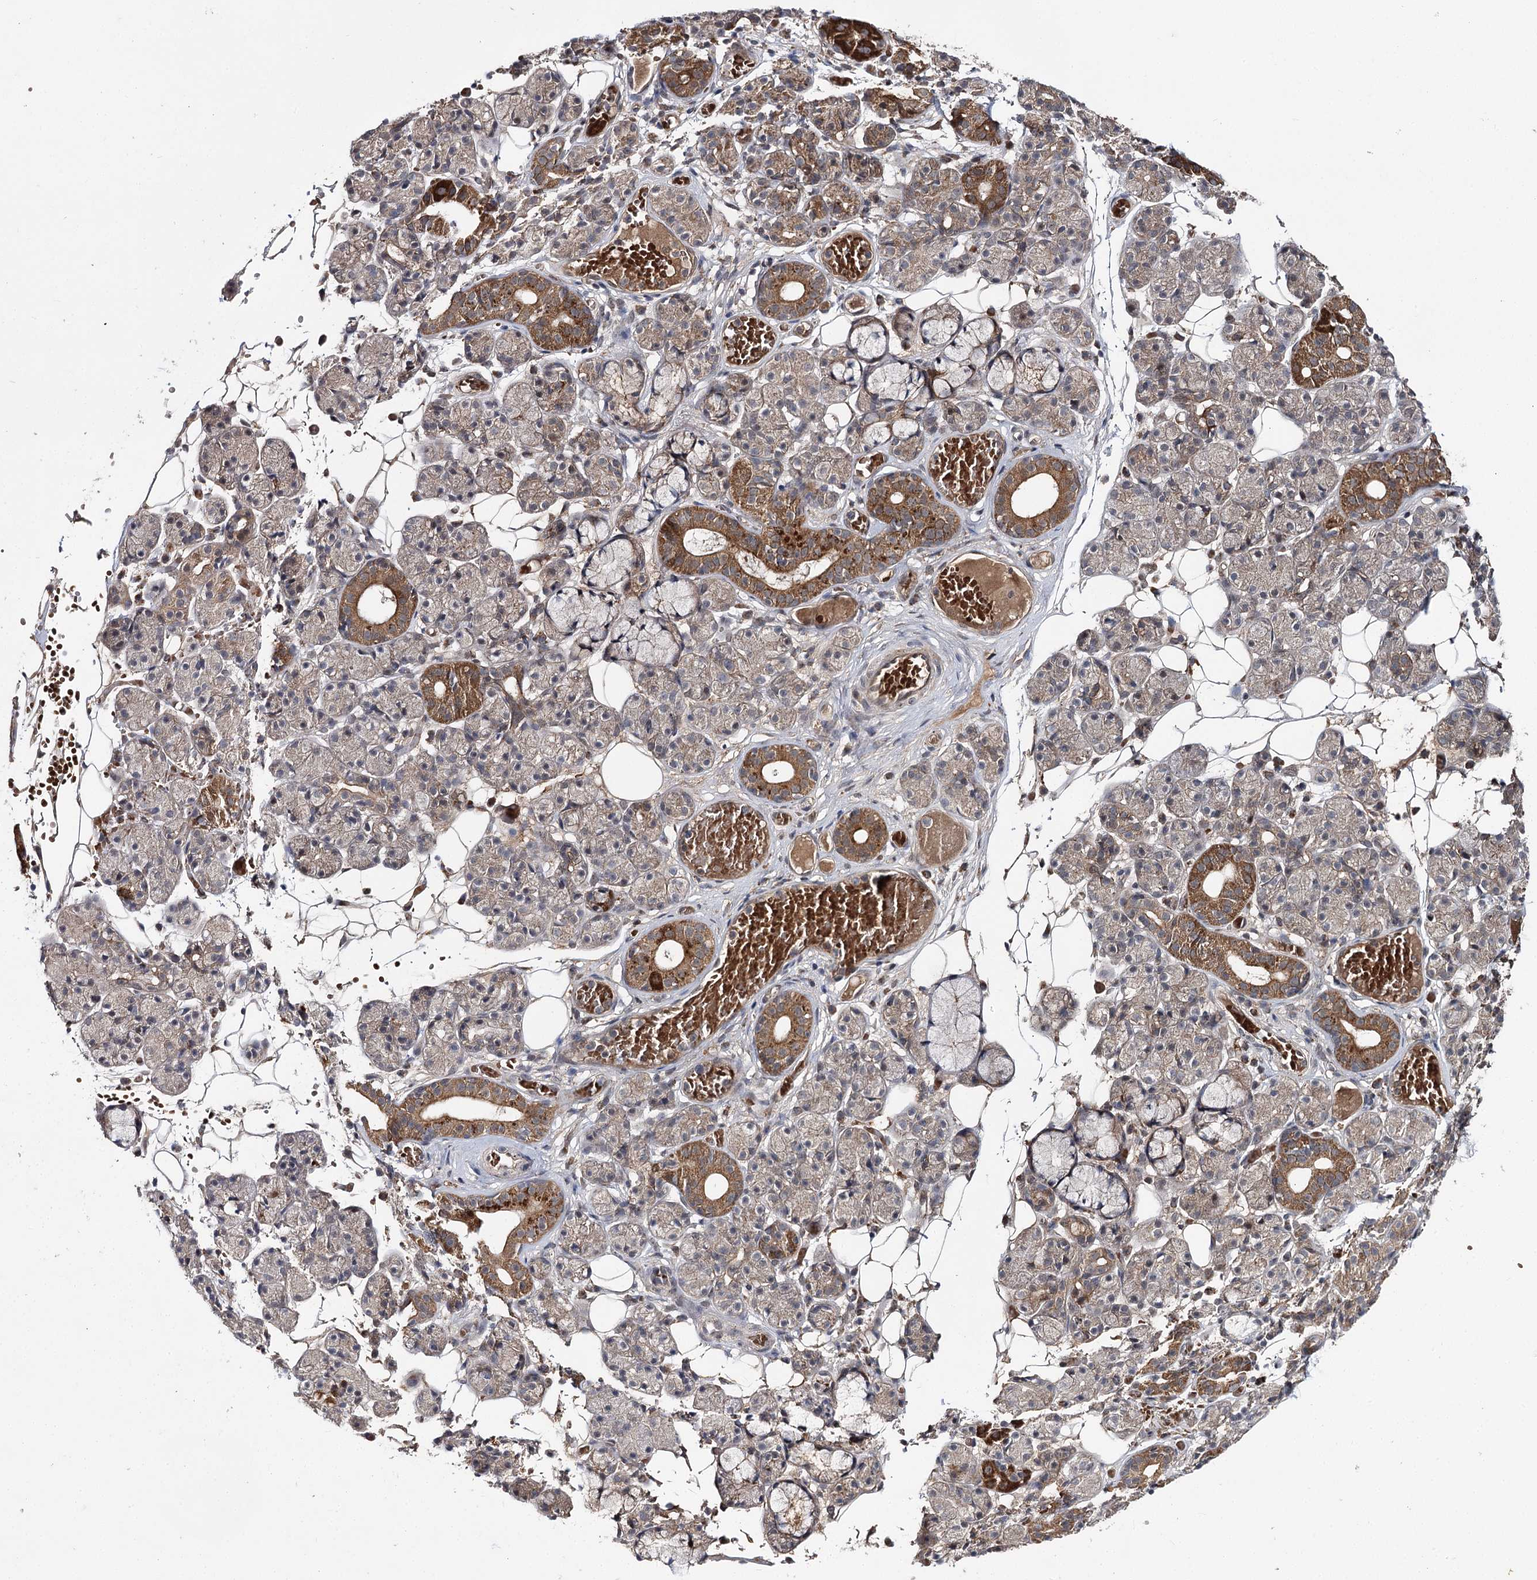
{"staining": {"intensity": "strong", "quantity": "<25%", "location": "cytoplasmic/membranous,nuclear"}, "tissue": "salivary gland", "cell_type": "Glandular cells", "image_type": "normal", "snomed": [{"axis": "morphology", "description": "Normal tissue, NOS"}, {"axis": "topography", "description": "Salivary gland"}], "caption": "IHC micrograph of unremarkable human salivary gland stained for a protein (brown), which exhibits medium levels of strong cytoplasmic/membranous,nuclear expression in approximately <25% of glandular cells.", "gene": "MSANTD2", "patient": {"sex": "male", "age": 63}}